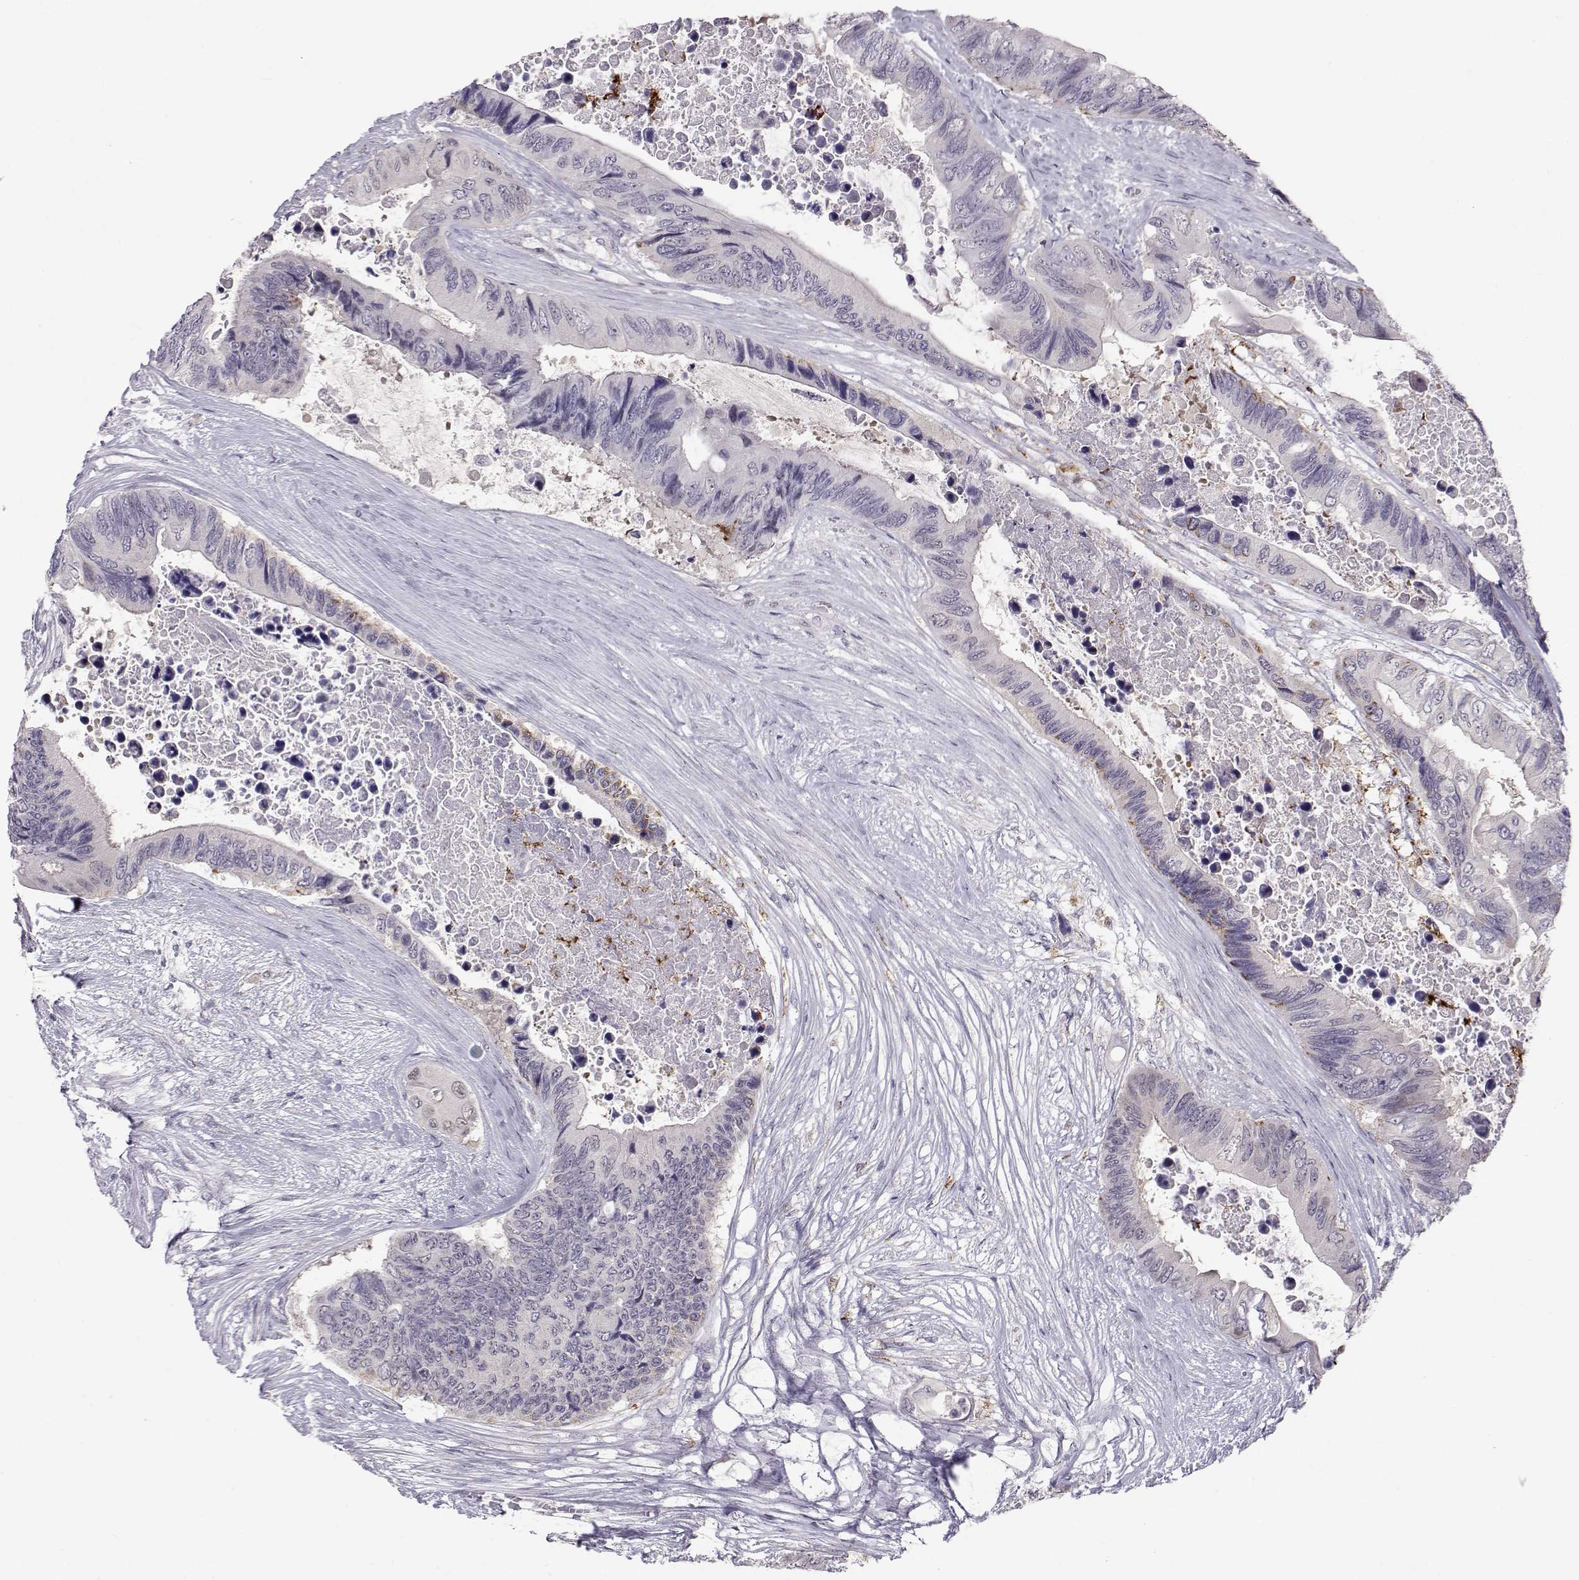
{"staining": {"intensity": "strong", "quantity": "<25%", "location": "cytoplasmic/membranous"}, "tissue": "colorectal cancer", "cell_type": "Tumor cells", "image_type": "cancer", "snomed": [{"axis": "morphology", "description": "Adenocarcinoma, NOS"}, {"axis": "topography", "description": "Rectum"}], "caption": "Protein expression by immunohistochemistry reveals strong cytoplasmic/membranous staining in approximately <25% of tumor cells in colorectal adenocarcinoma. The staining was performed using DAB (3,3'-diaminobenzidine) to visualize the protein expression in brown, while the nuclei were stained in blue with hematoxylin (Magnification: 20x).", "gene": "NPVF", "patient": {"sex": "male", "age": 63}}